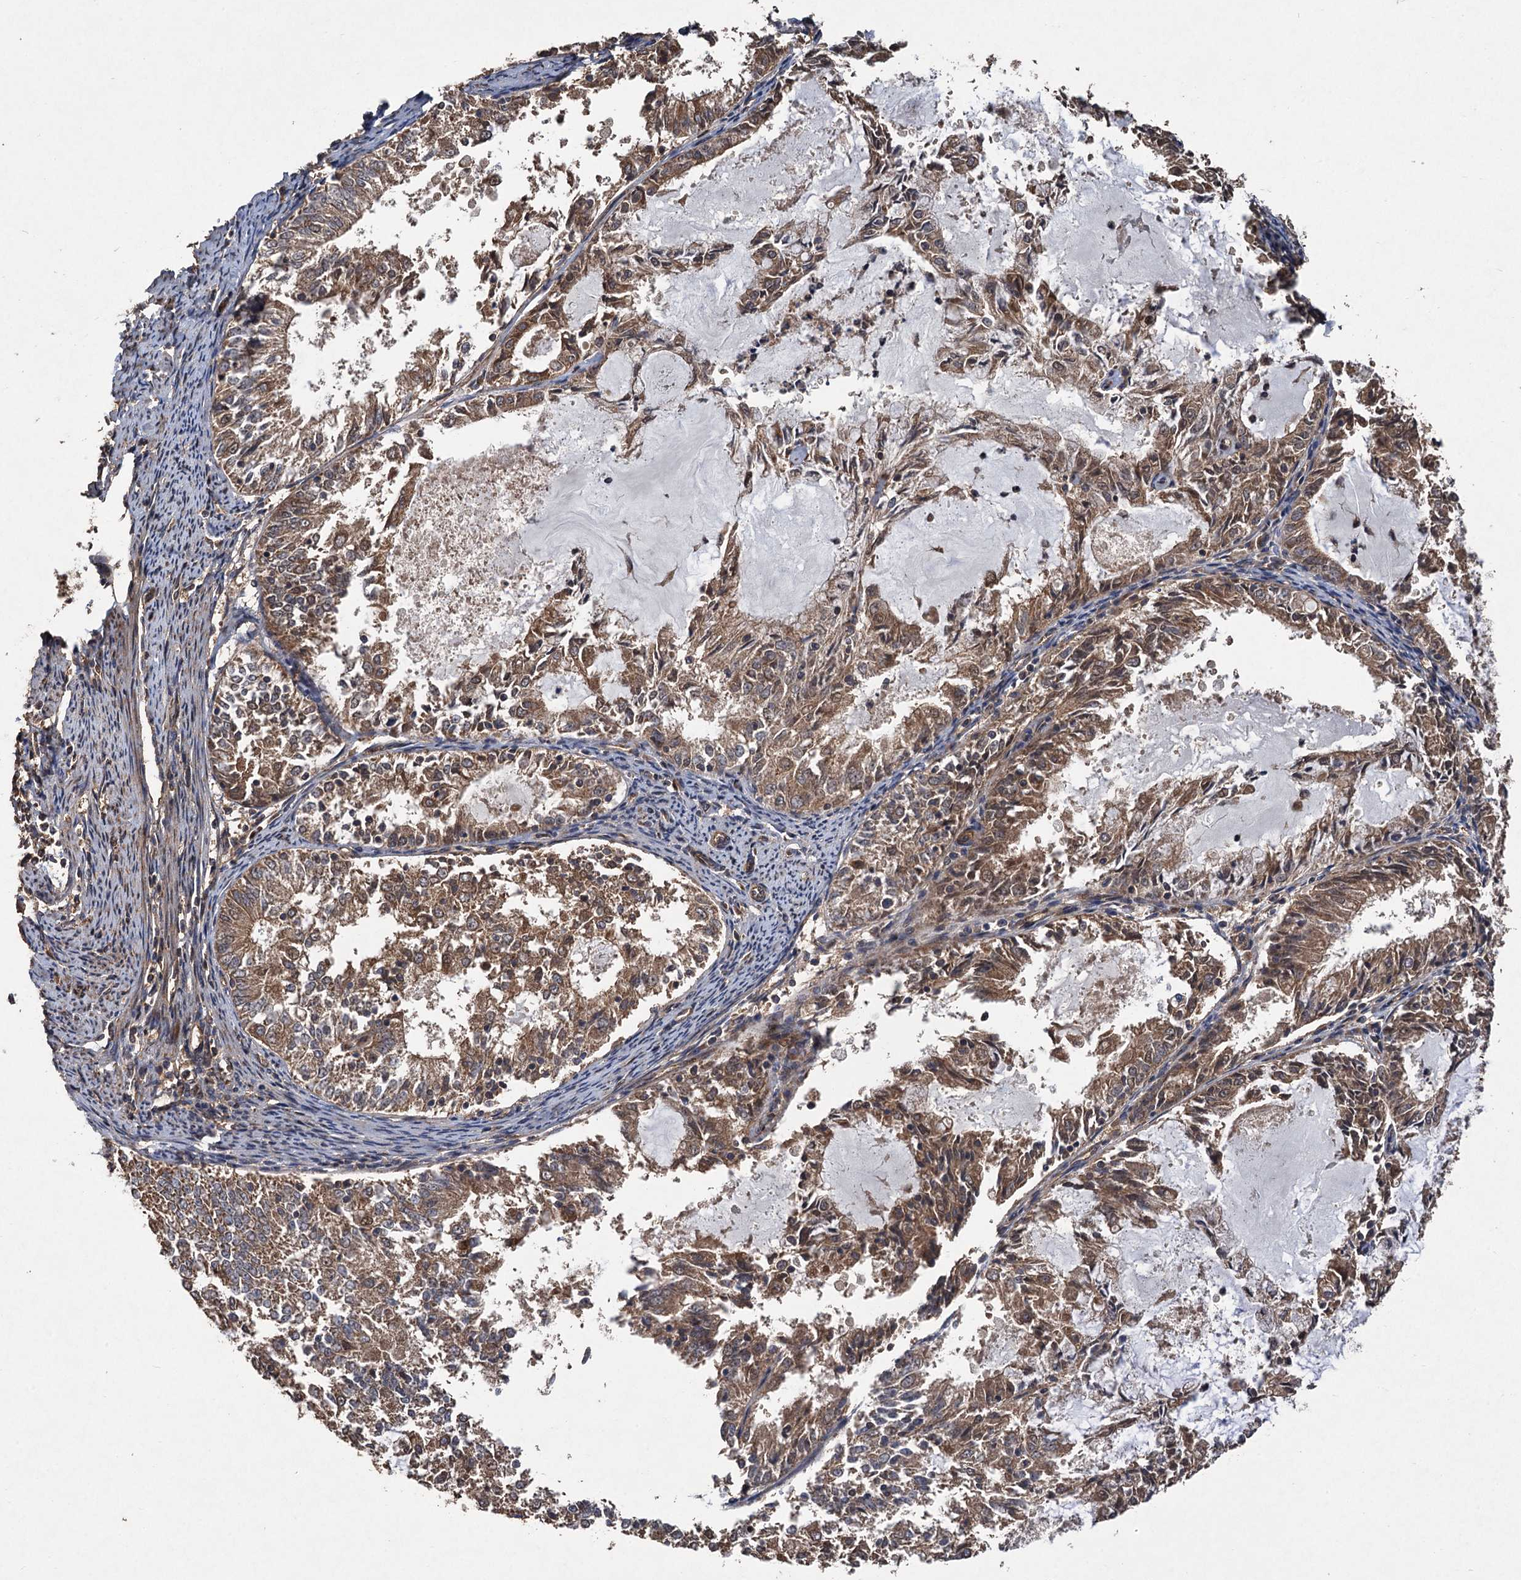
{"staining": {"intensity": "moderate", "quantity": ">75%", "location": "cytoplasmic/membranous"}, "tissue": "endometrial cancer", "cell_type": "Tumor cells", "image_type": "cancer", "snomed": [{"axis": "morphology", "description": "Adenocarcinoma, NOS"}, {"axis": "topography", "description": "Endometrium"}], "caption": "IHC (DAB) staining of human endometrial adenocarcinoma shows moderate cytoplasmic/membranous protein expression in approximately >75% of tumor cells.", "gene": "TMEM39B", "patient": {"sex": "female", "age": 57}}